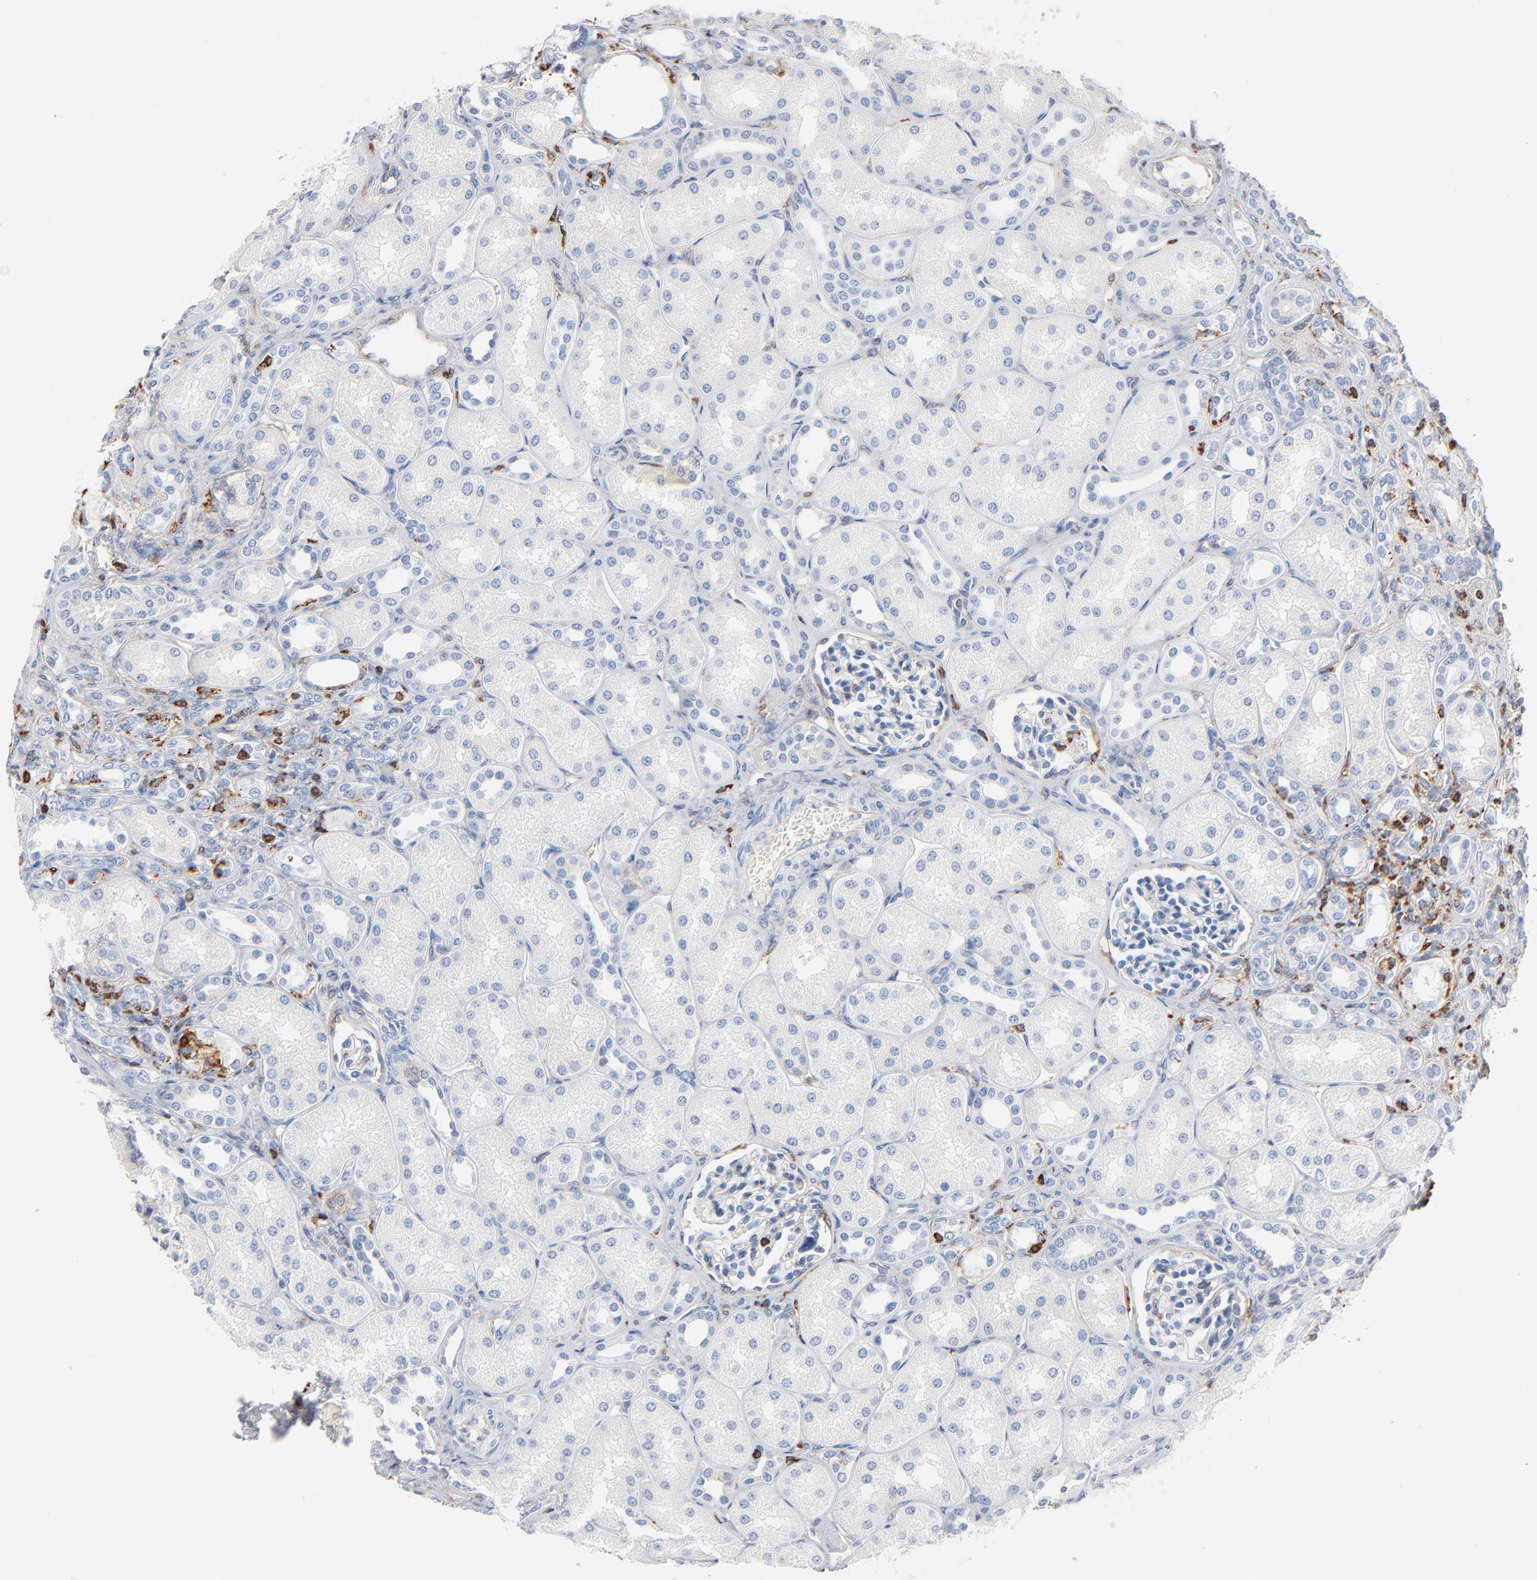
{"staining": {"intensity": "negative", "quantity": "none", "location": "none"}, "tissue": "kidney", "cell_type": "Cells in glomeruli", "image_type": "normal", "snomed": [{"axis": "morphology", "description": "Normal tissue, NOS"}, {"axis": "topography", "description": "Kidney"}], "caption": "Immunohistochemical staining of unremarkable kidney demonstrates no significant expression in cells in glomeruli. (Stains: DAB IHC with hematoxylin counter stain, Microscopy: brightfield microscopy at high magnification).", "gene": "SH3KBP1", "patient": {"sex": "male", "age": 7}}